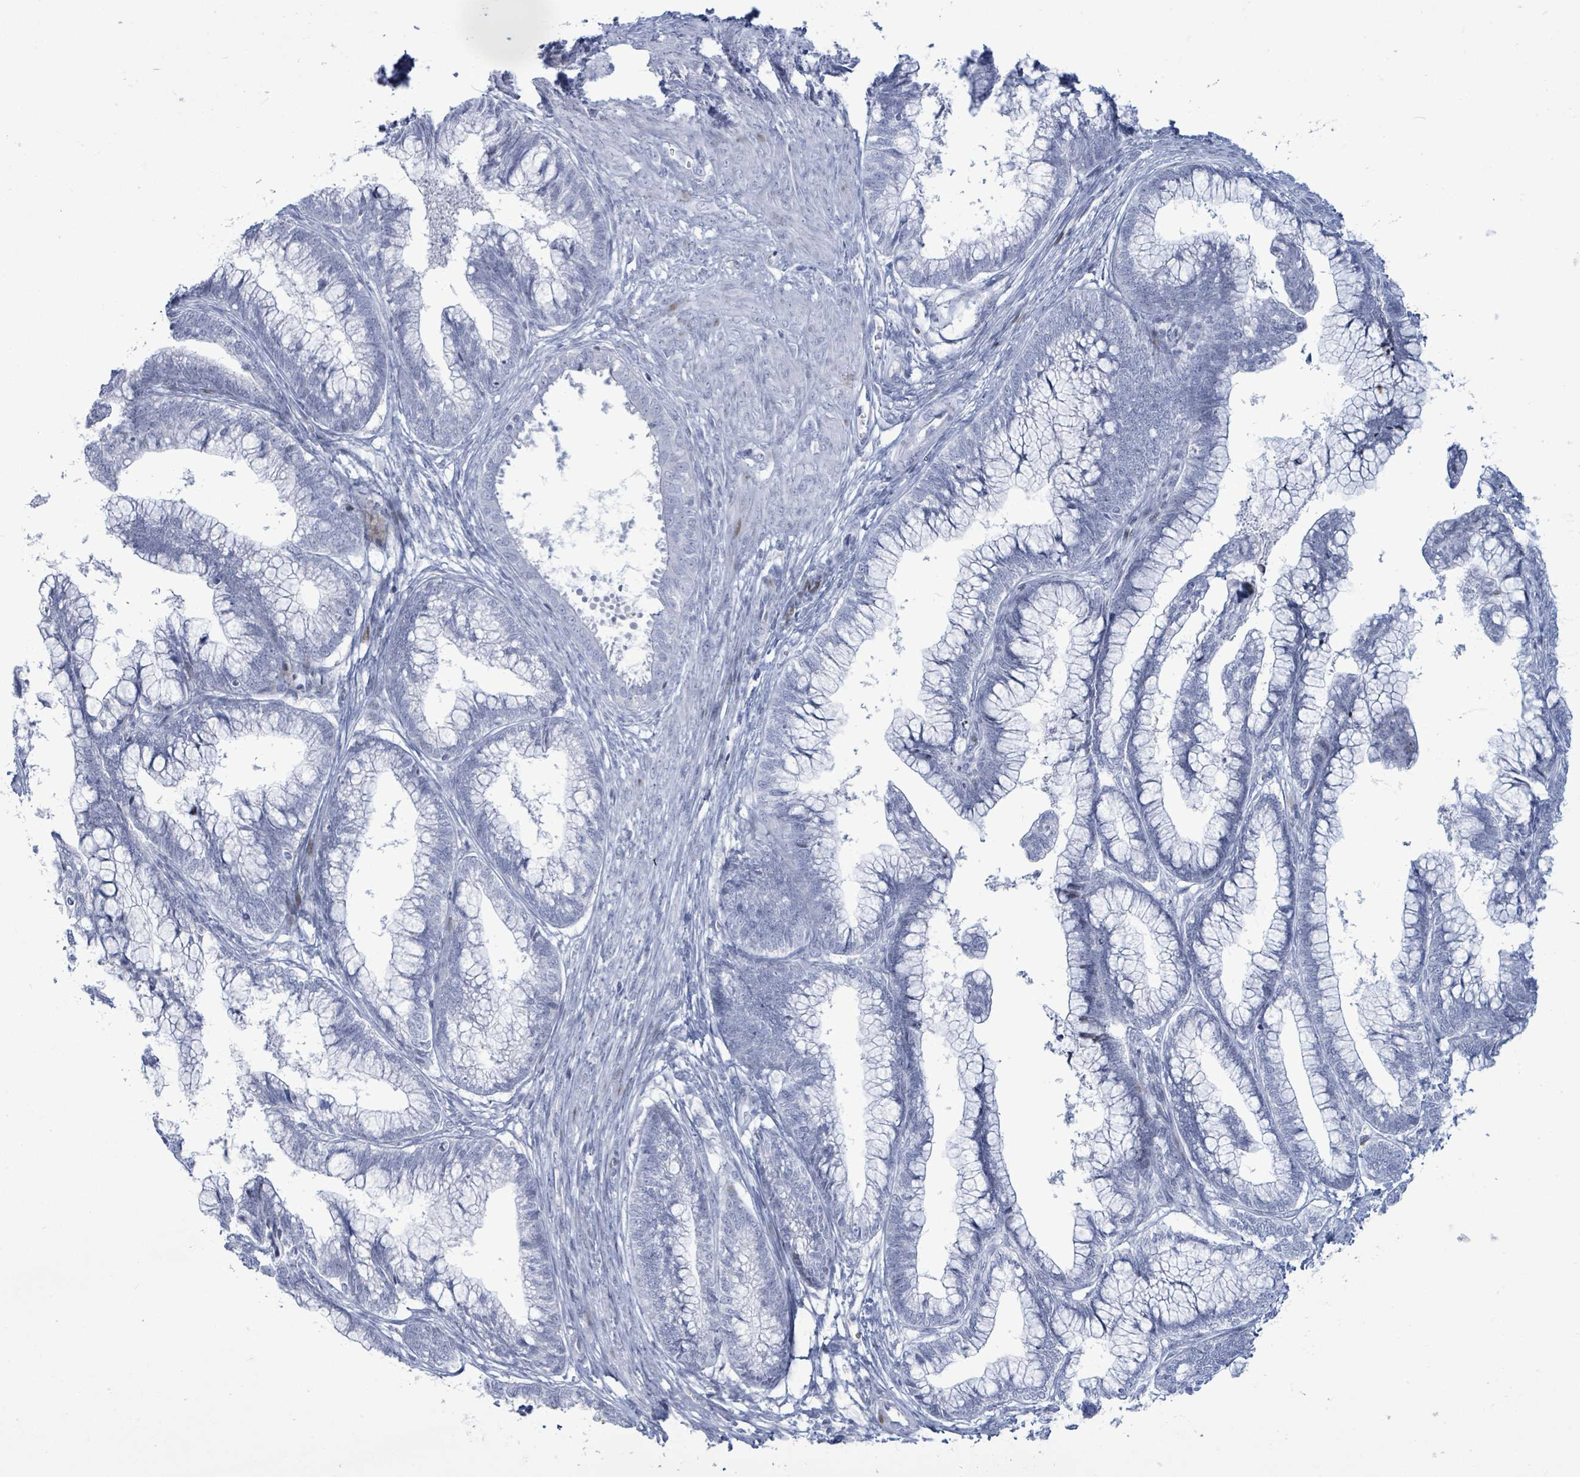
{"staining": {"intensity": "negative", "quantity": "none", "location": "none"}, "tissue": "cervical cancer", "cell_type": "Tumor cells", "image_type": "cancer", "snomed": [{"axis": "morphology", "description": "Adenocarcinoma, NOS"}, {"axis": "topography", "description": "Cervix"}], "caption": "A histopathology image of human adenocarcinoma (cervical) is negative for staining in tumor cells.", "gene": "MALL", "patient": {"sex": "female", "age": 44}}